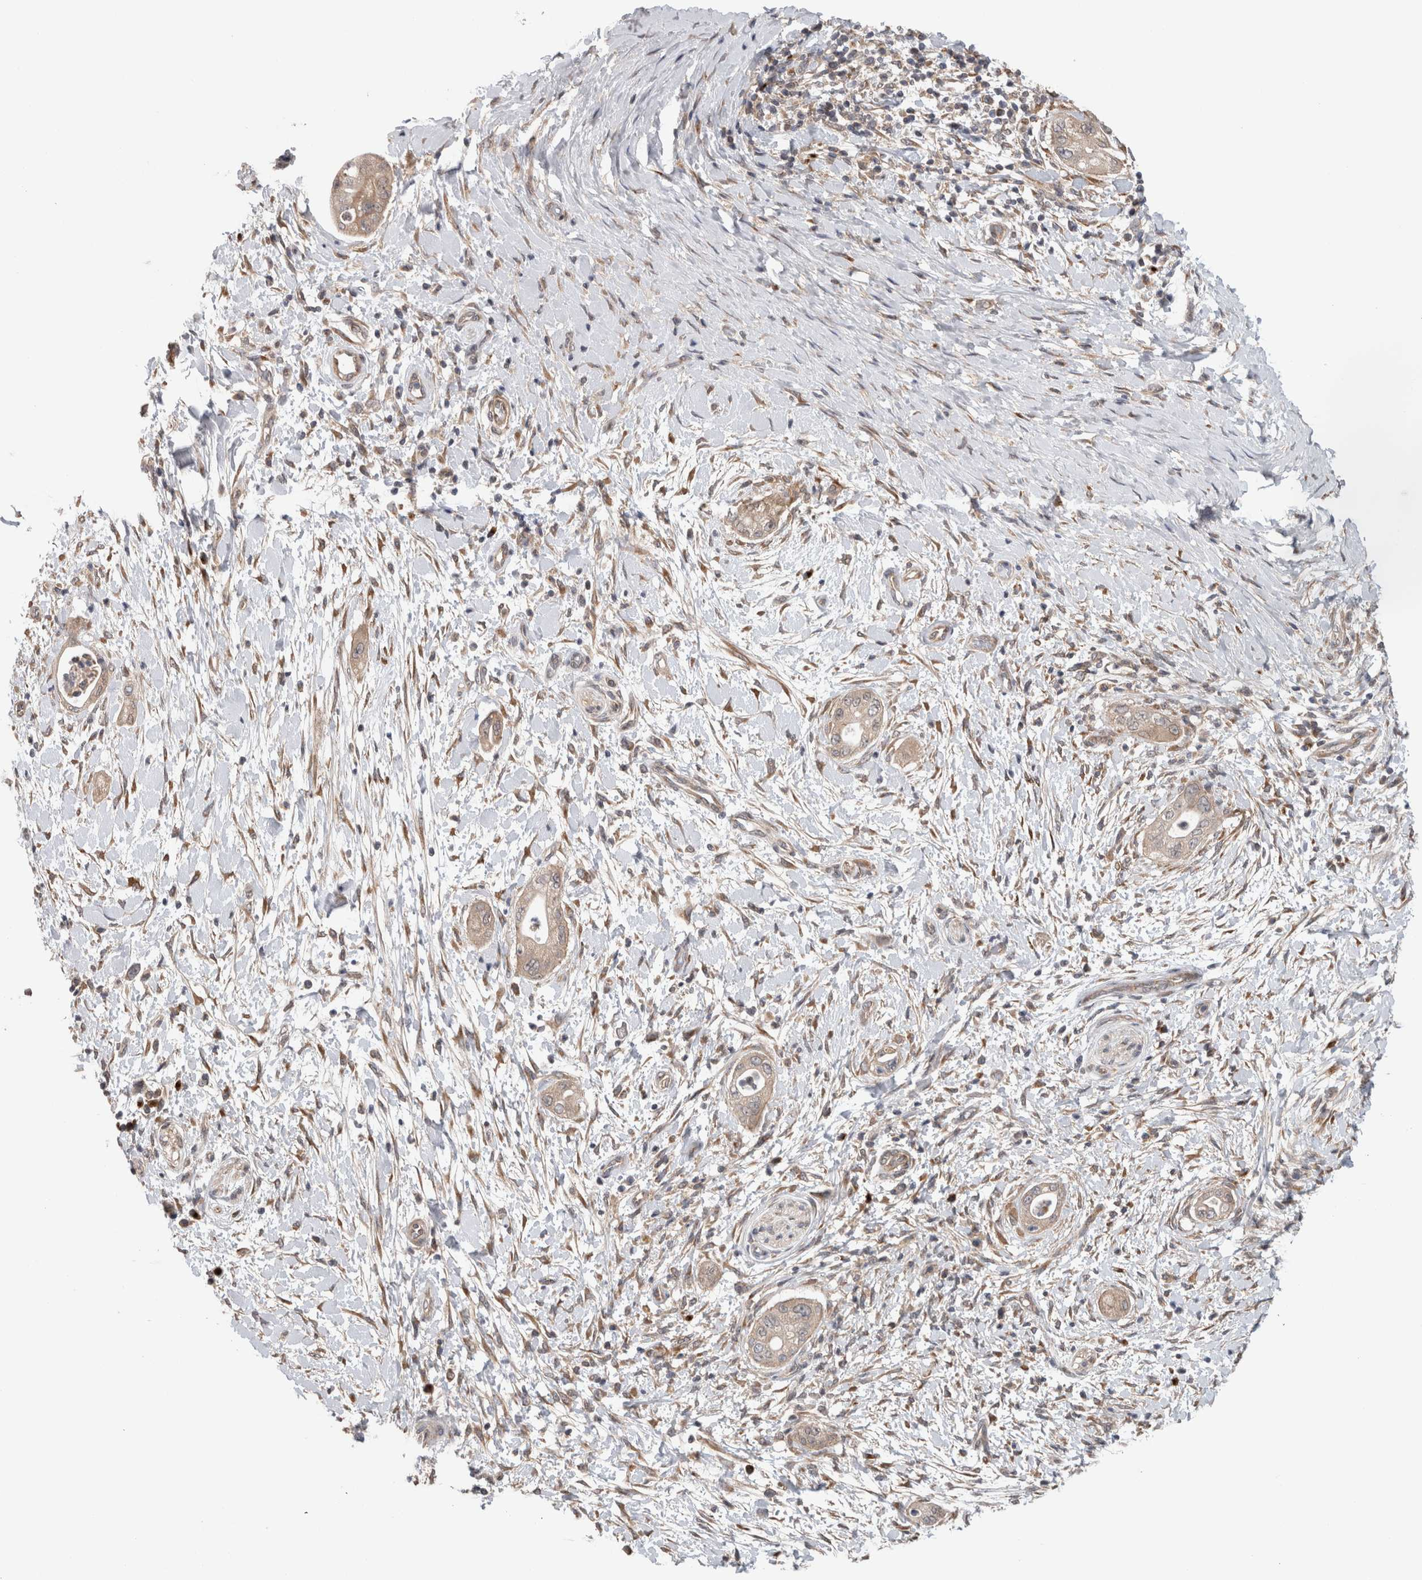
{"staining": {"intensity": "weak", "quantity": "<25%", "location": "cytoplasmic/membranous"}, "tissue": "pancreatic cancer", "cell_type": "Tumor cells", "image_type": "cancer", "snomed": [{"axis": "morphology", "description": "Adenocarcinoma, NOS"}, {"axis": "topography", "description": "Pancreas"}], "caption": "Pancreatic cancer was stained to show a protein in brown. There is no significant expression in tumor cells.", "gene": "TRIM5", "patient": {"sex": "male", "age": 58}}